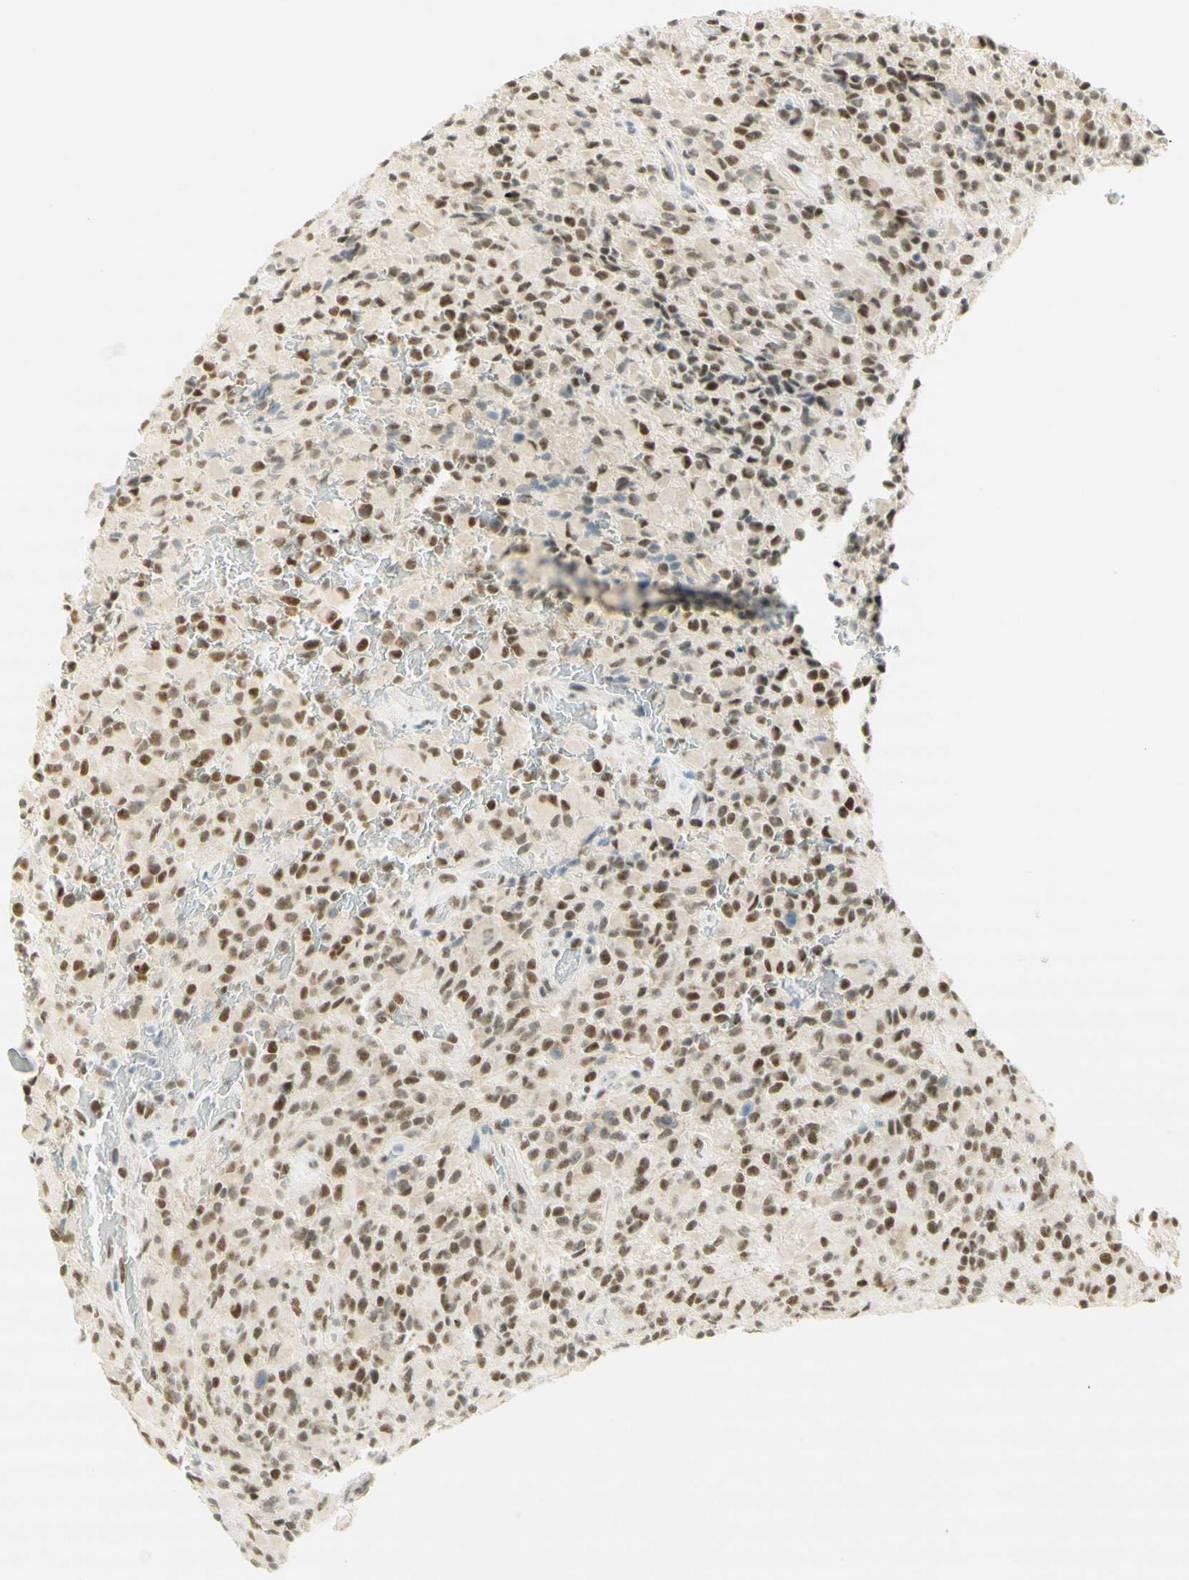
{"staining": {"intensity": "strong", "quantity": ">75%", "location": "nuclear"}, "tissue": "glioma", "cell_type": "Tumor cells", "image_type": "cancer", "snomed": [{"axis": "morphology", "description": "Glioma, malignant, High grade"}, {"axis": "topography", "description": "Brain"}], "caption": "DAB (3,3'-diaminobenzidine) immunohistochemical staining of glioma demonstrates strong nuclear protein positivity in about >75% of tumor cells. The protein of interest is shown in brown color, while the nuclei are stained blue.", "gene": "PMS2", "patient": {"sex": "male", "age": 71}}